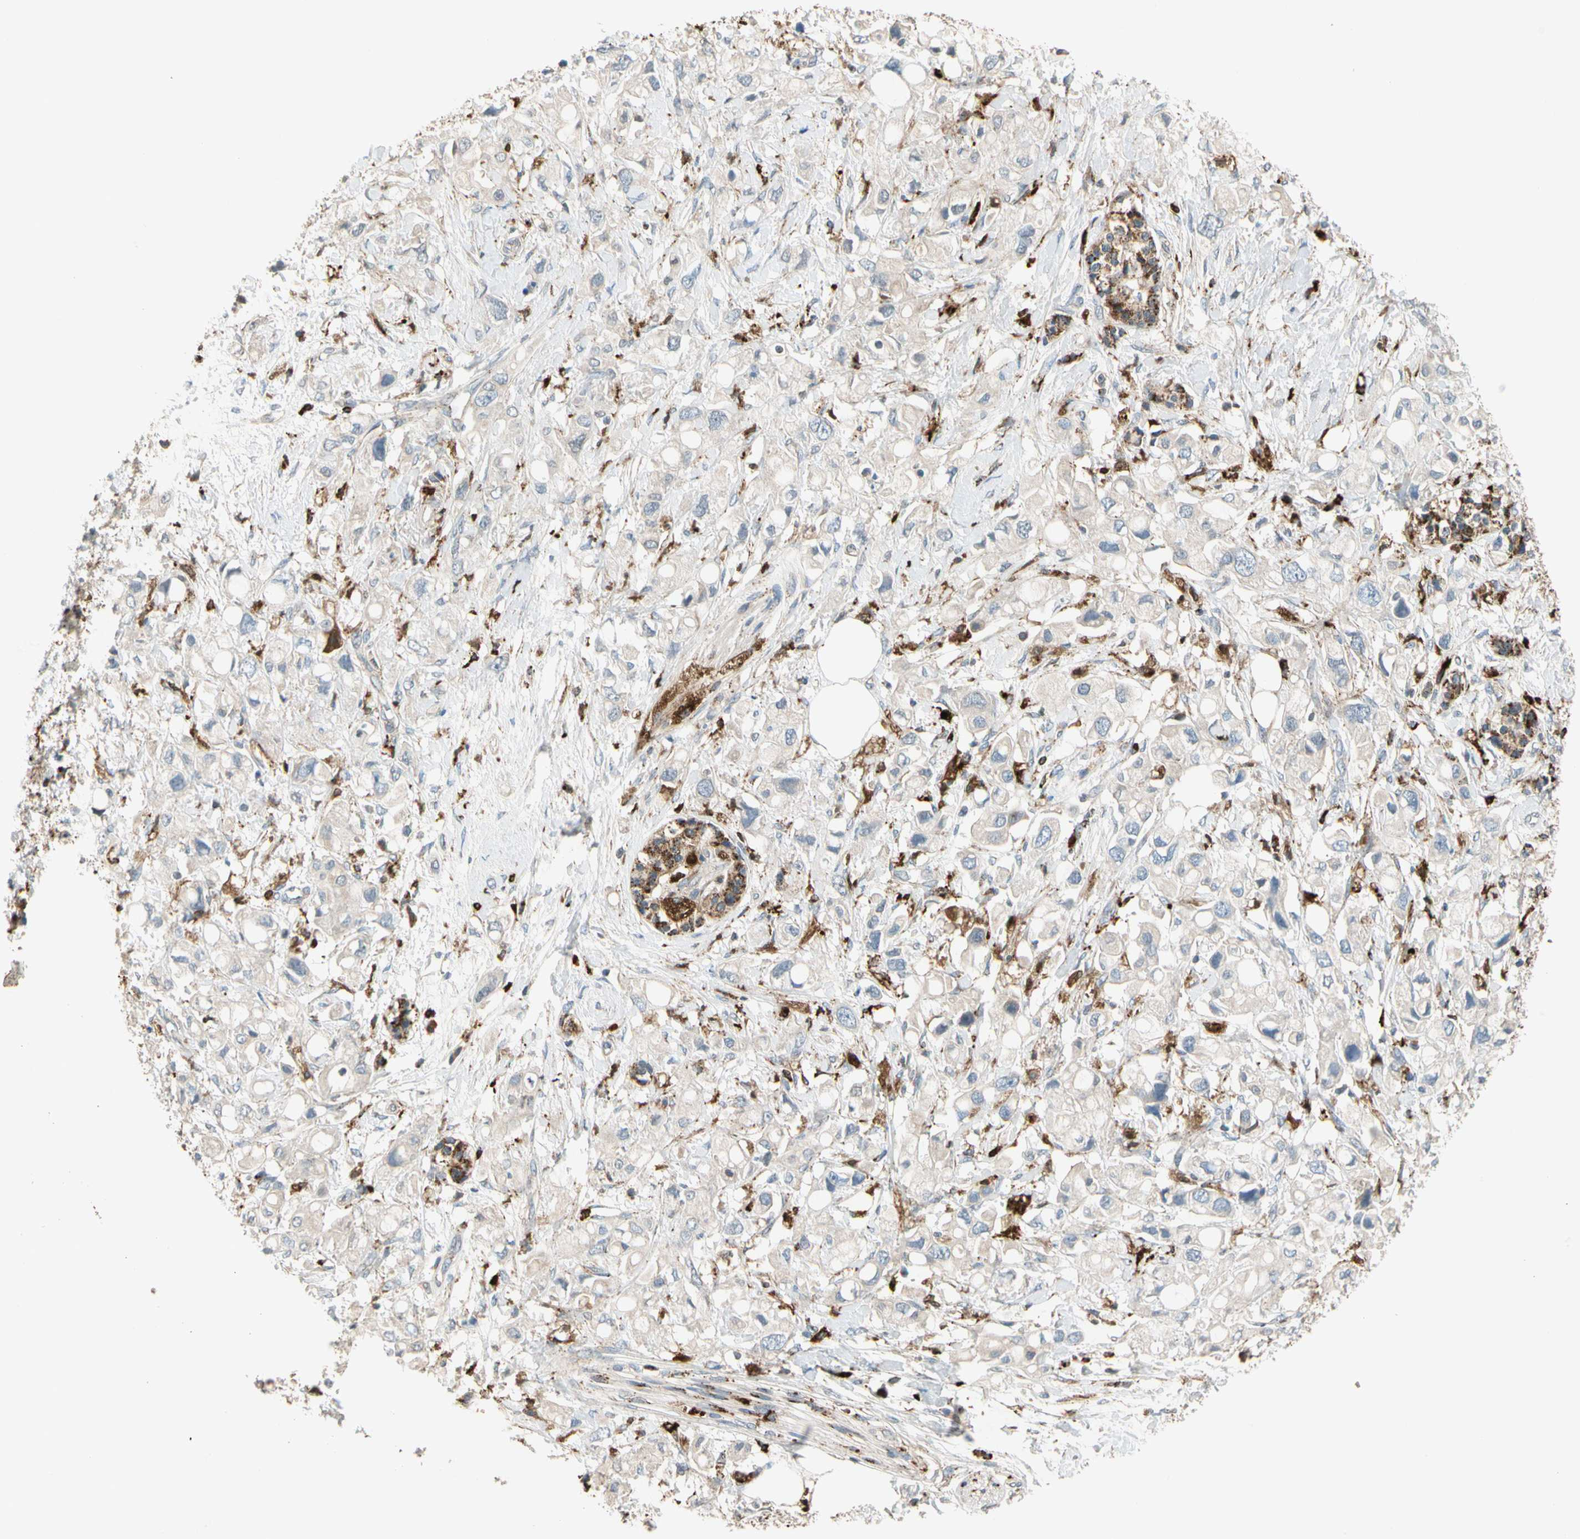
{"staining": {"intensity": "negative", "quantity": "none", "location": "none"}, "tissue": "pancreatic cancer", "cell_type": "Tumor cells", "image_type": "cancer", "snomed": [{"axis": "morphology", "description": "Adenocarcinoma, NOS"}, {"axis": "topography", "description": "Pancreas"}], "caption": "An image of adenocarcinoma (pancreatic) stained for a protein shows no brown staining in tumor cells.", "gene": "GM2A", "patient": {"sex": "female", "age": 56}}